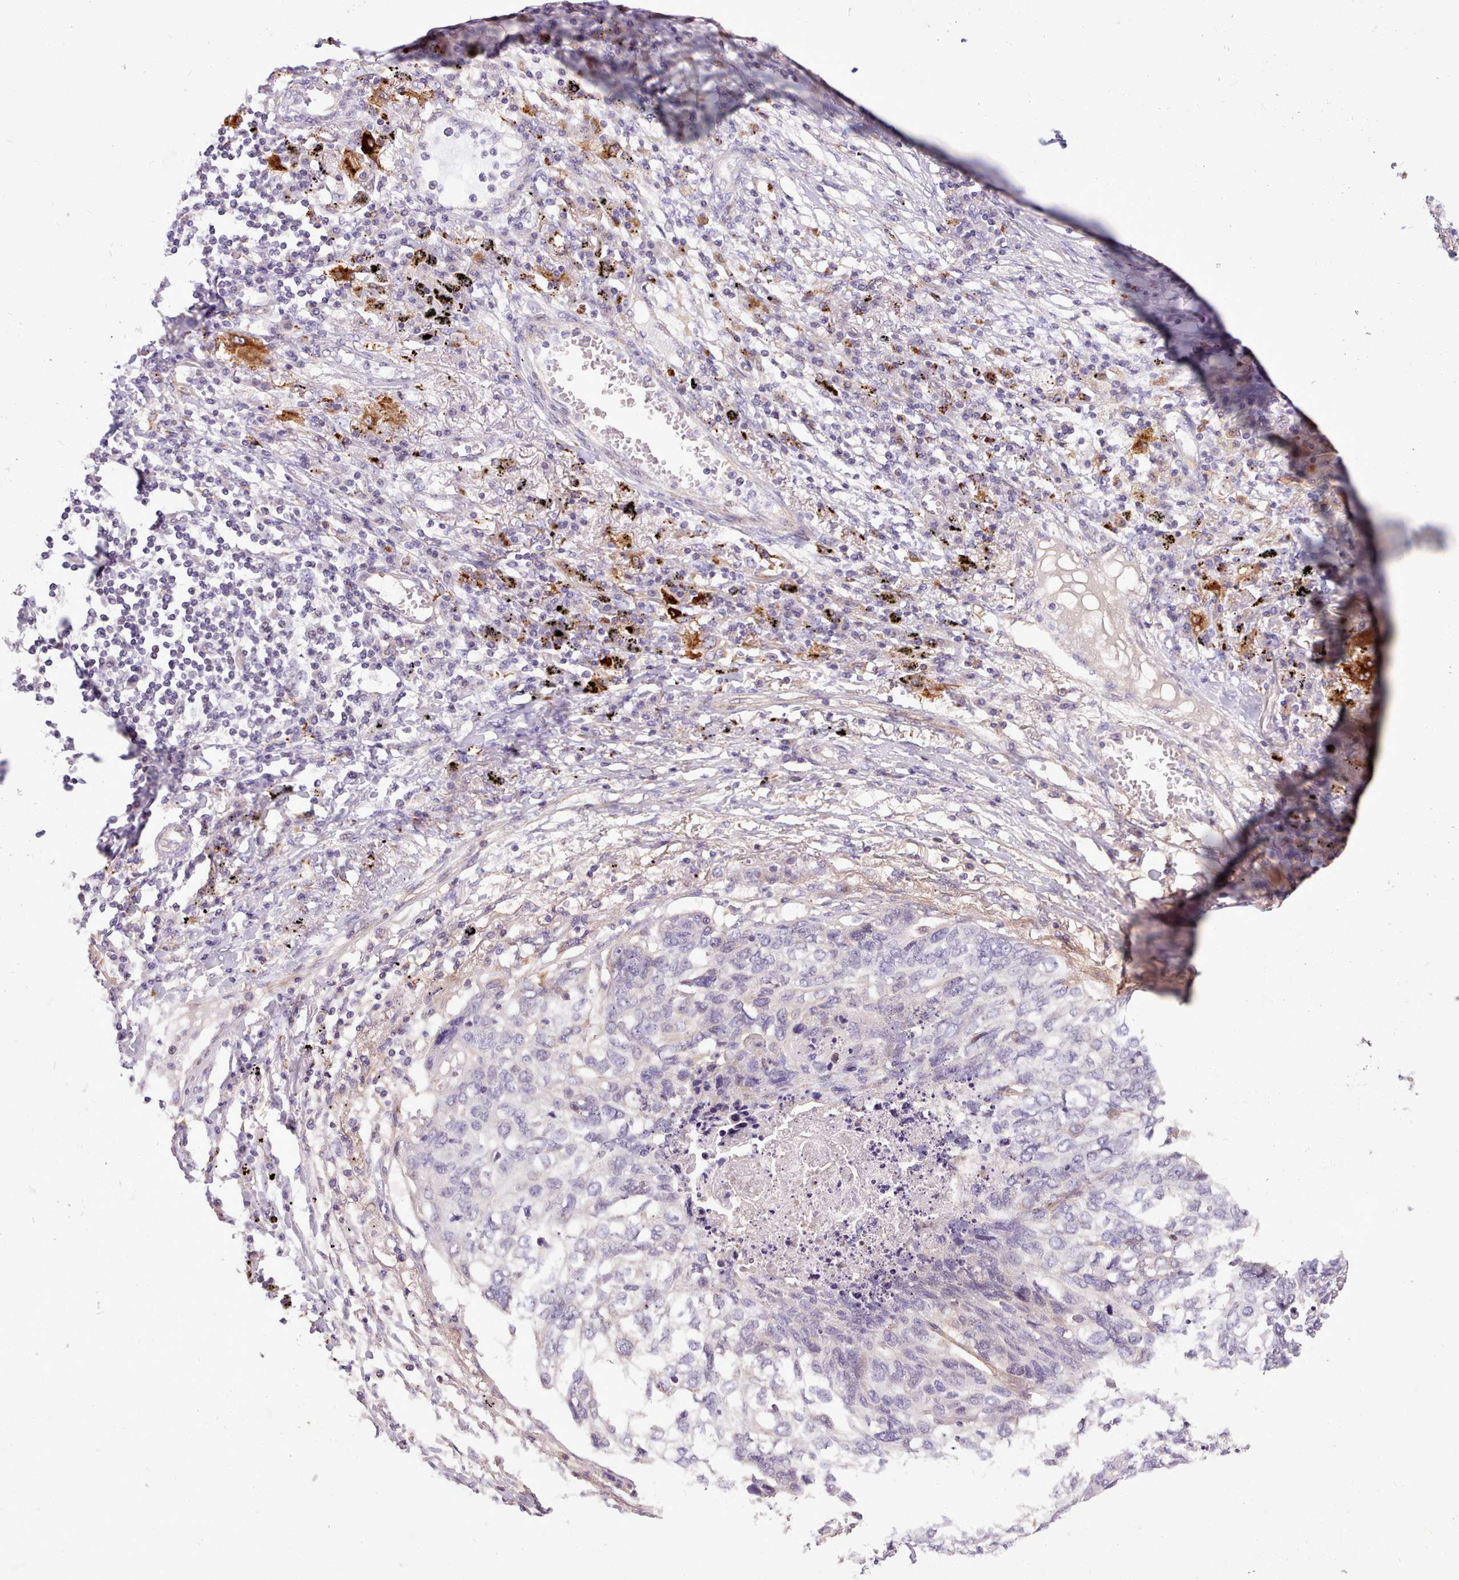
{"staining": {"intensity": "negative", "quantity": "none", "location": "none"}, "tissue": "lung cancer", "cell_type": "Tumor cells", "image_type": "cancer", "snomed": [{"axis": "morphology", "description": "Squamous cell carcinoma, NOS"}, {"axis": "topography", "description": "Lung"}], "caption": "Tumor cells are negative for protein expression in human squamous cell carcinoma (lung).", "gene": "CYP2A13", "patient": {"sex": "female", "age": 63}}